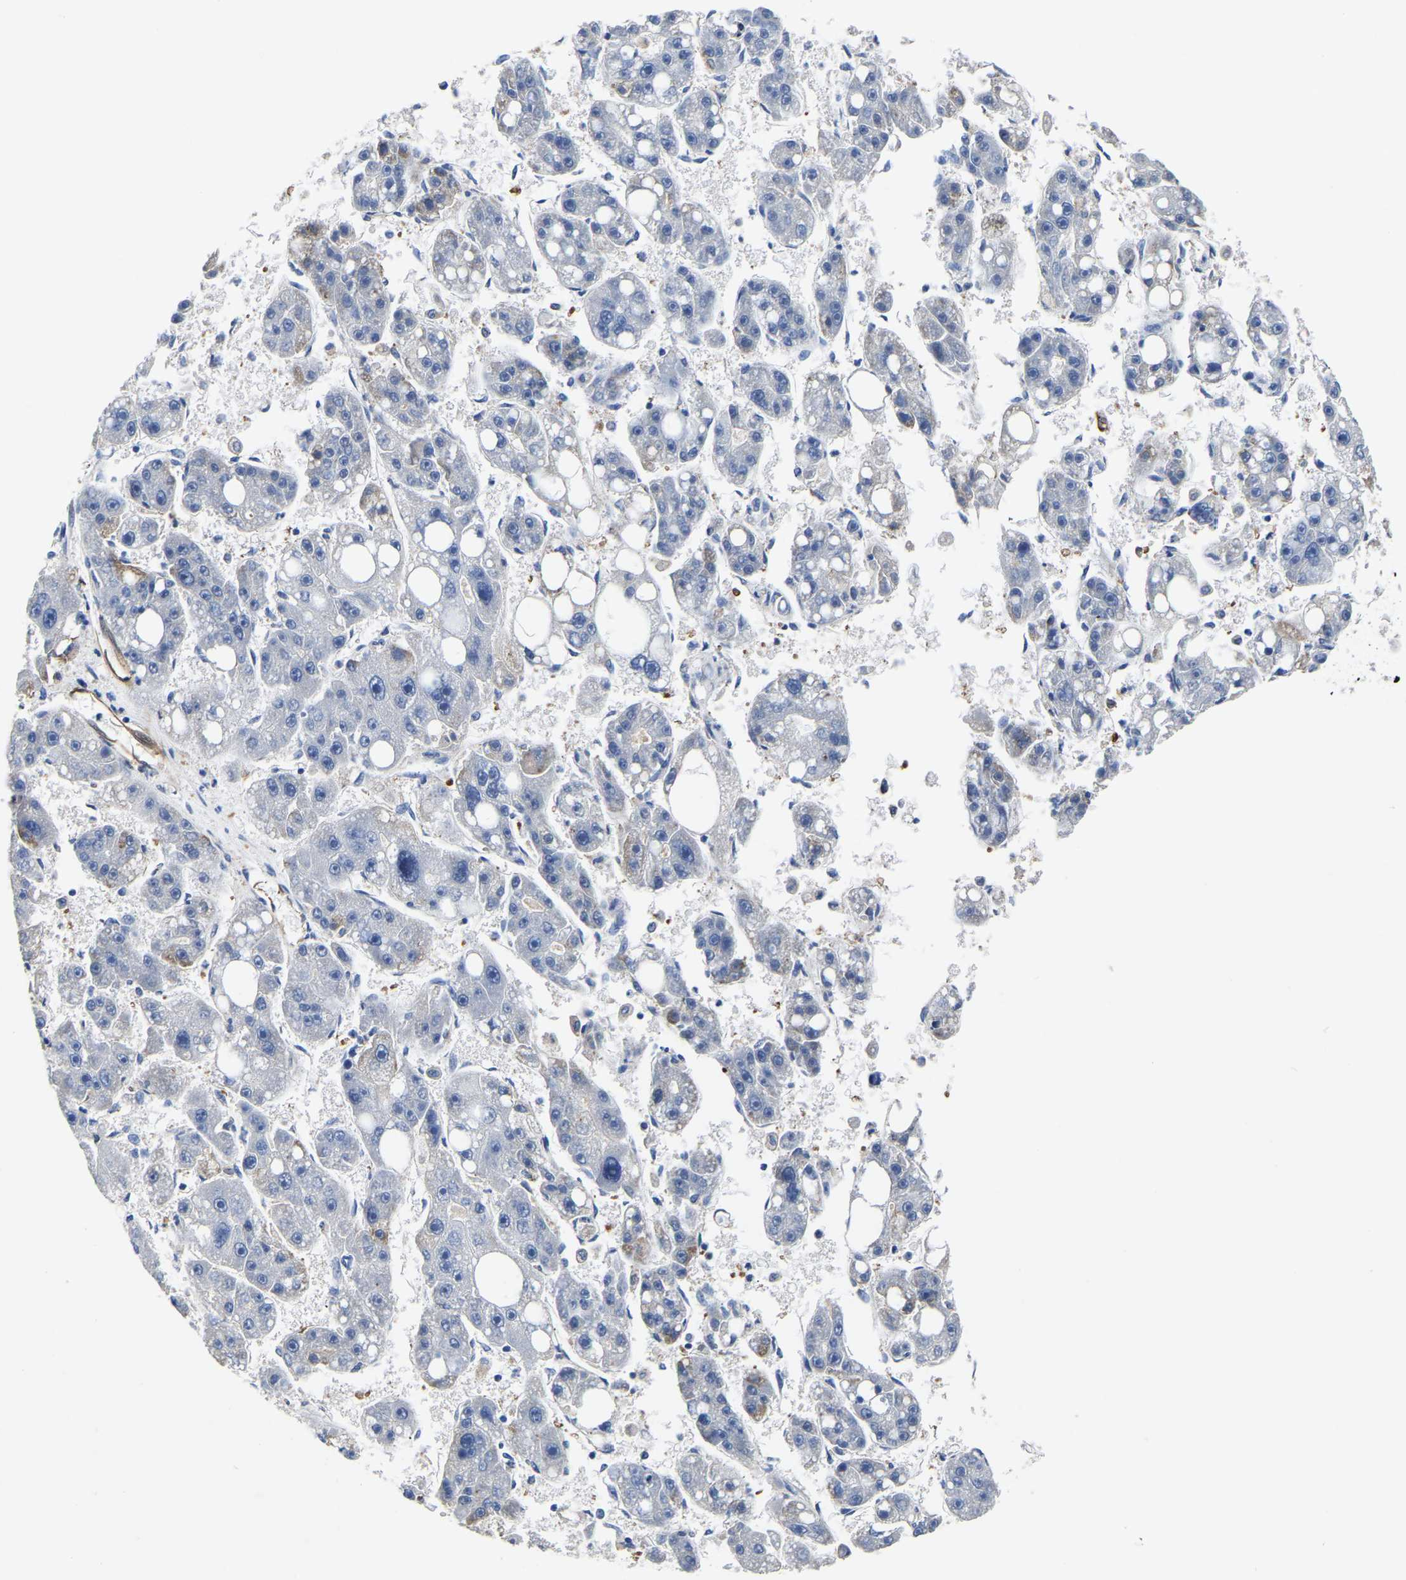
{"staining": {"intensity": "negative", "quantity": "none", "location": "none"}, "tissue": "liver cancer", "cell_type": "Tumor cells", "image_type": "cancer", "snomed": [{"axis": "morphology", "description": "Carcinoma, Hepatocellular, NOS"}, {"axis": "topography", "description": "Liver"}], "caption": "High power microscopy histopathology image of an immunohistochemistry (IHC) histopathology image of liver cancer, revealing no significant staining in tumor cells.", "gene": "ATG2B", "patient": {"sex": "female", "age": 61}}